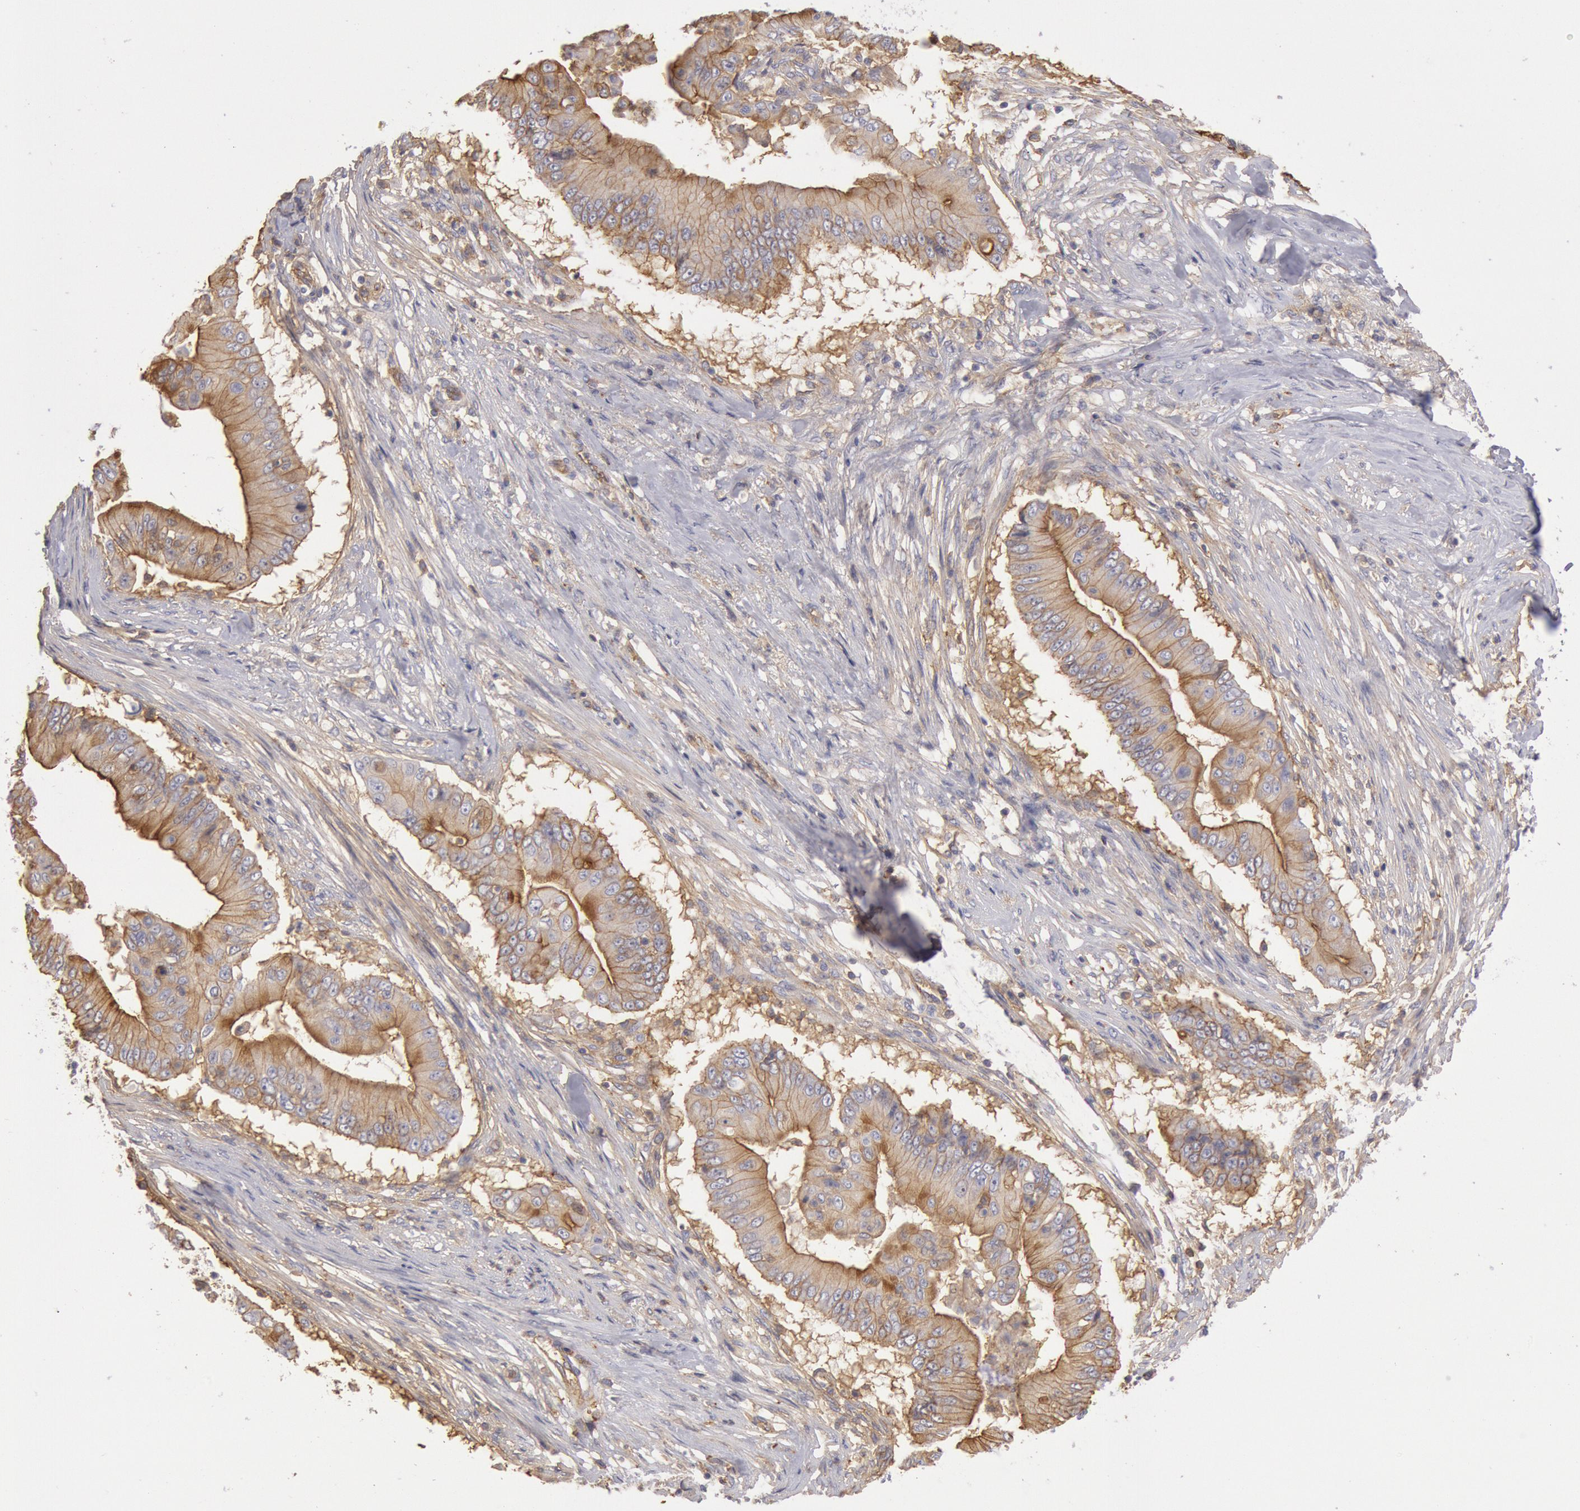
{"staining": {"intensity": "moderate", "quantity": ">75%", "location": "cytoplasmic/membranous"}, "tissue": "pancreatic cancer", "cell_type": "Tumor cells", "image_type": "cancer", "snomed": [{"axis": "morphology", "description": "Adenocarcinoma, NOS"}, {"axis": "topography", "description": "Pancreas"}], "caption": "Pancreatic cancer (adenocarcinoma) stained for a protein shows moderate cytoplasmic/membranous positivity in tumor cells. The staining is performed using DAB brown chromogen to label protein expression. The nuclei are counter-stained blue using hematoxylin.", "gene": "SNAP23", "patient": {"sex": "male", "age": 62}}